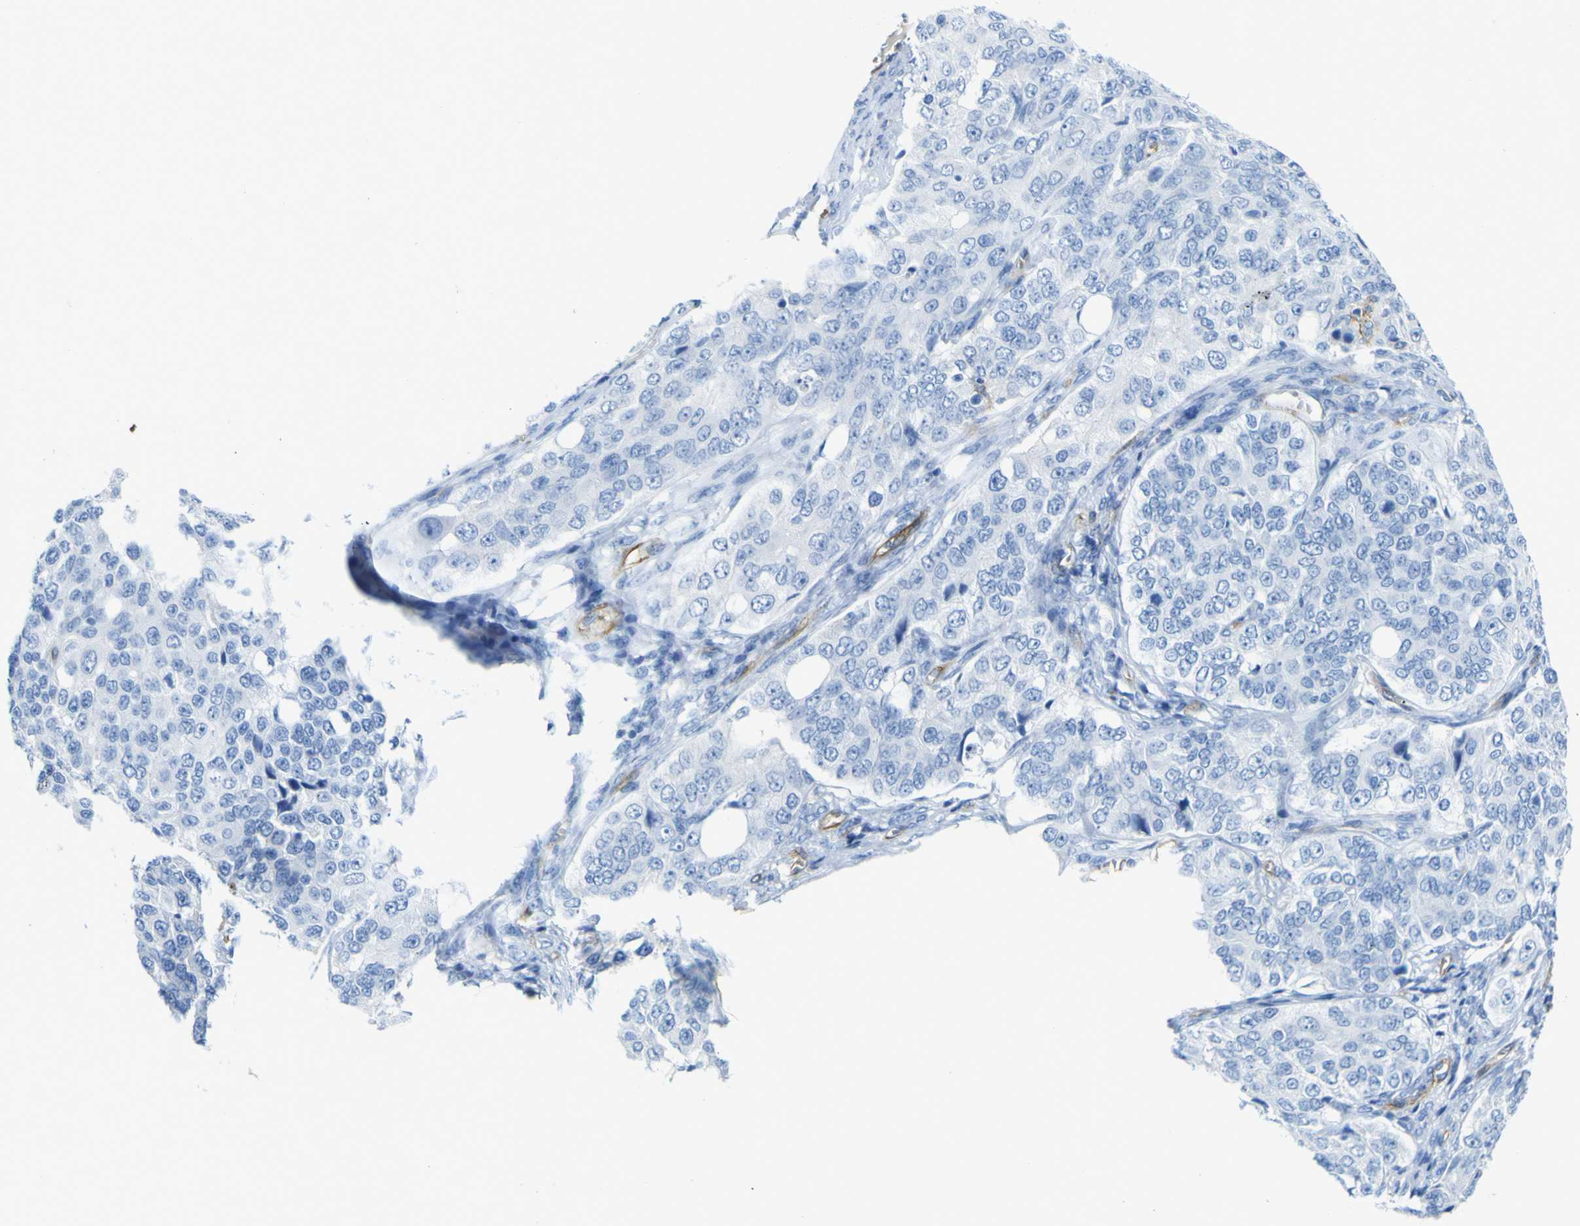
{"staining": {"intensity": "negative", "quantity": "none", "location": "none"}, "tissue": "ovarian cancer", "cell_type": "Tumor cells", "image_type": "cancer", "snomed": [{"axis": "morphology", "description": "Carcinoma, endometroid"}, {"axis": "topography", "description": "Ovary"}], "caption": "This is an IHC photomicrograph of human ovarian cancer. There is no positivity in tumor cells.", "gene": "CD93", "patient": {"sex": "female", "age": 51}}